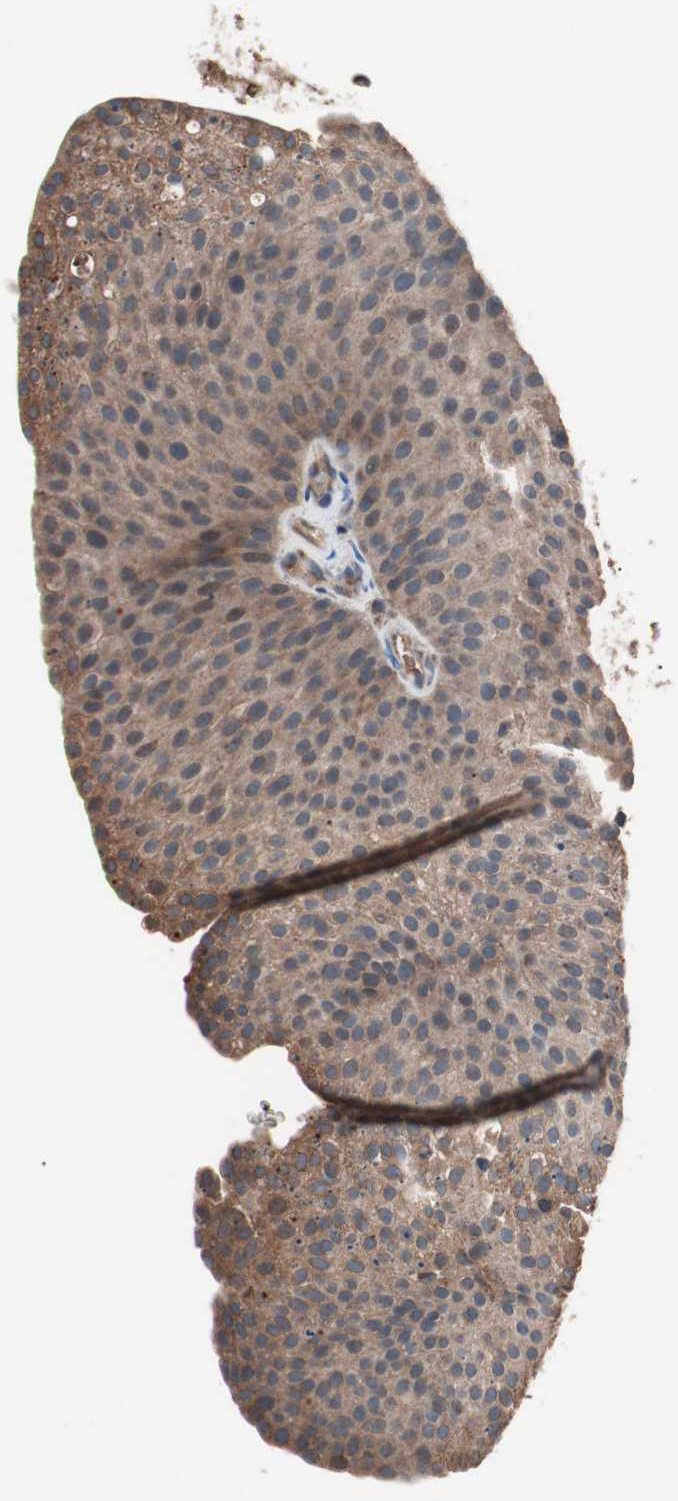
{"staining": {"intensity": "moderate", "quantity": ">75%", "location": "cytoplasmic/membranous"}, "tissue": "urothelial cancer", "cell_type": "Tumor cells", "image_type": "cancer", "snomed": [{"axis": "morphology", "description": "Urothelial carcinoma, Low grade"}, {"axis": "topography", "description": "Smooth muscle"}, {"axis": "topography", "description": "Urinary bladder"}], "caption": "Immunohistochemistry (DAB (3,3'-diaminobenzidine)) staining of low-grade urothelial carcinoma demonstrates moderate cytoplasmic/membranous protein positivity in approximately >75% of tumor cells.", "gene": "GLYCTK", "patient": {"sex": "male", "age": 60}}